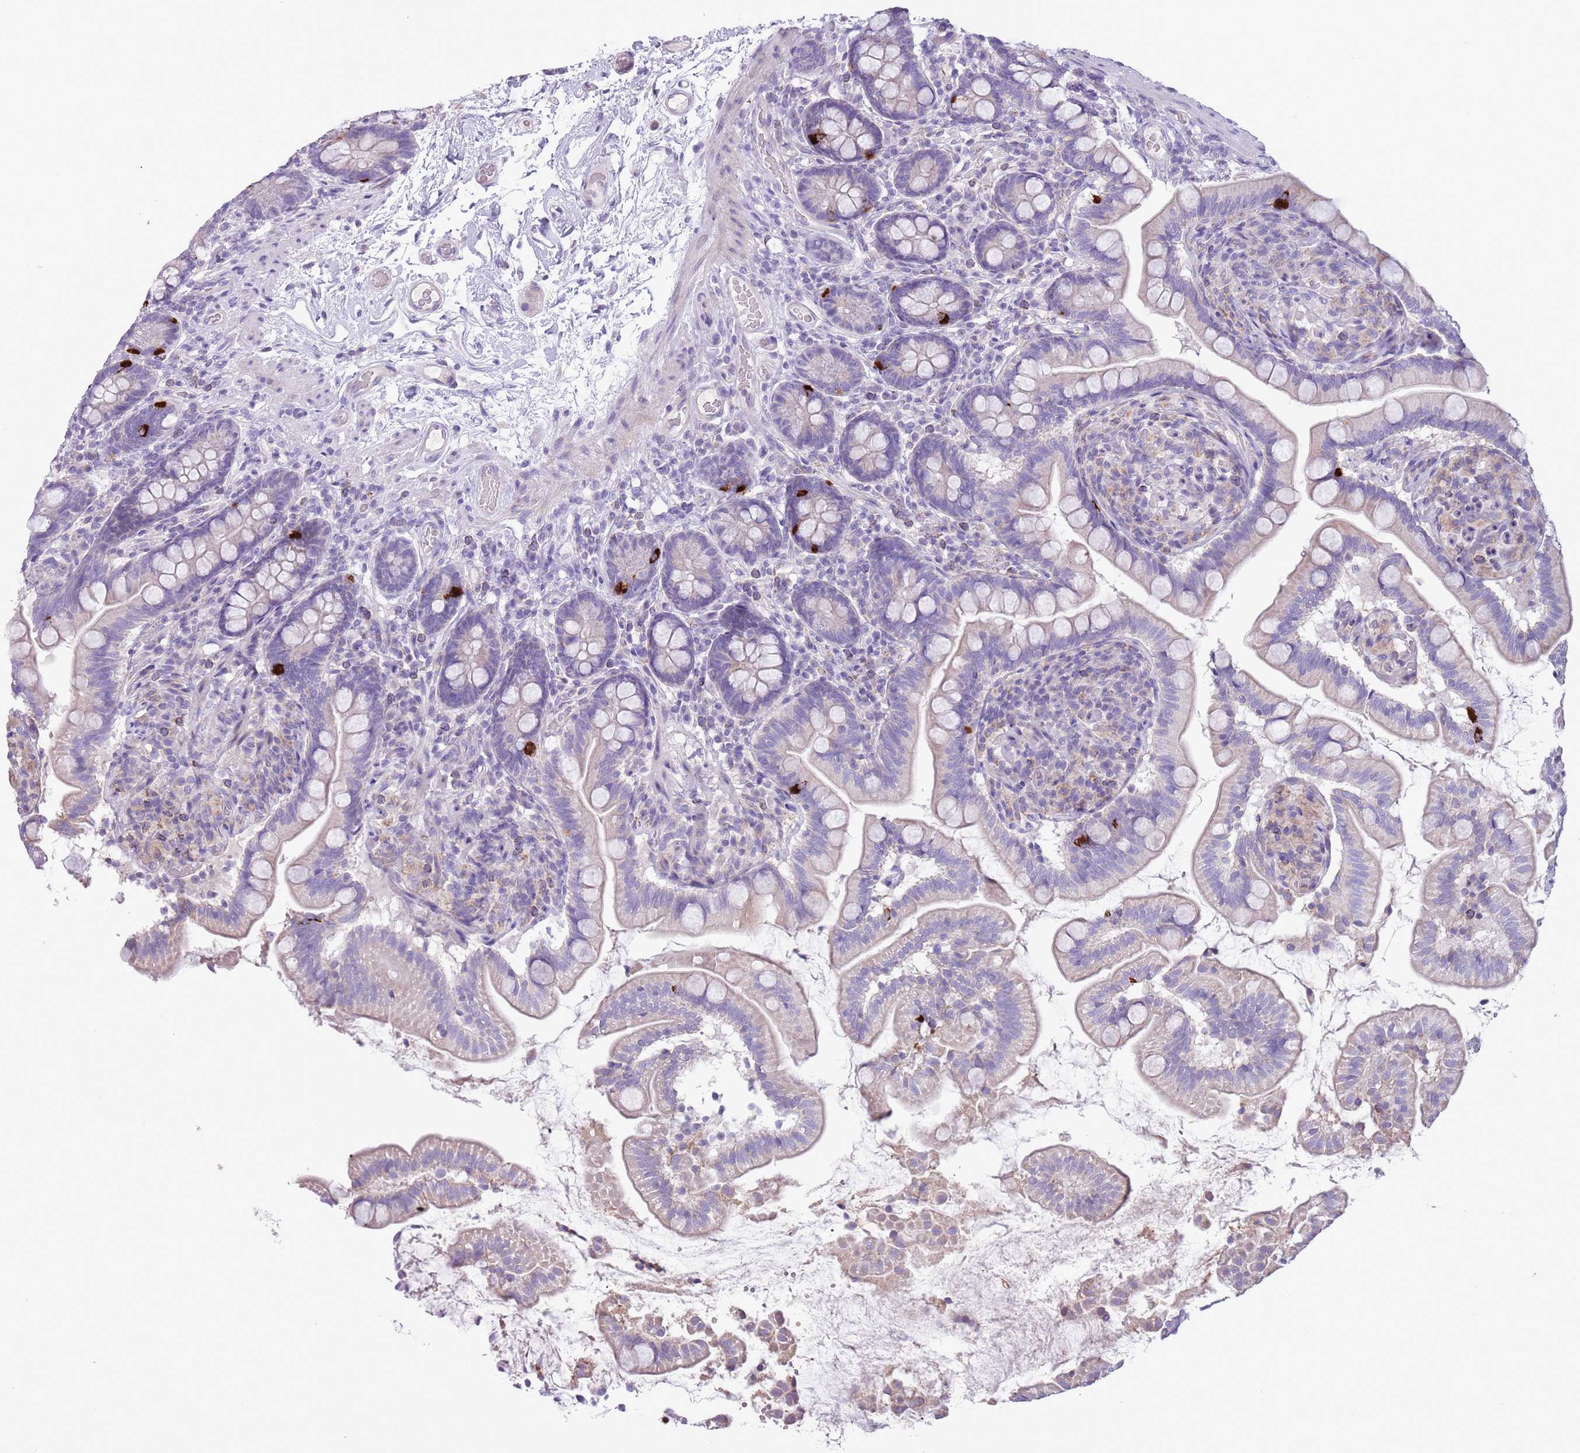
{"staining": {"intensity": "strong", "quantity": "<25%", "location": "cytoplasmic/membranous"}, "tissue": "small intestine", "cell_type": "Glandular cells", "image_type": "normal", "snomed": [{"axis": "morphology", "description": "Normal tissue, NOS"}, {"axis": "topography", "description": "Small intestine"}], "caption": "Protein analysis of normal small intestine displays strong cytoplasmic/membranous expression in about <25% of glandular cells. (DAB (3,3'-diaminobenzidine) = brown stain, brightfield microscopy at high magnification).", "gene": "ZNF697", "patient": {"sex": "female", "age": 64}}